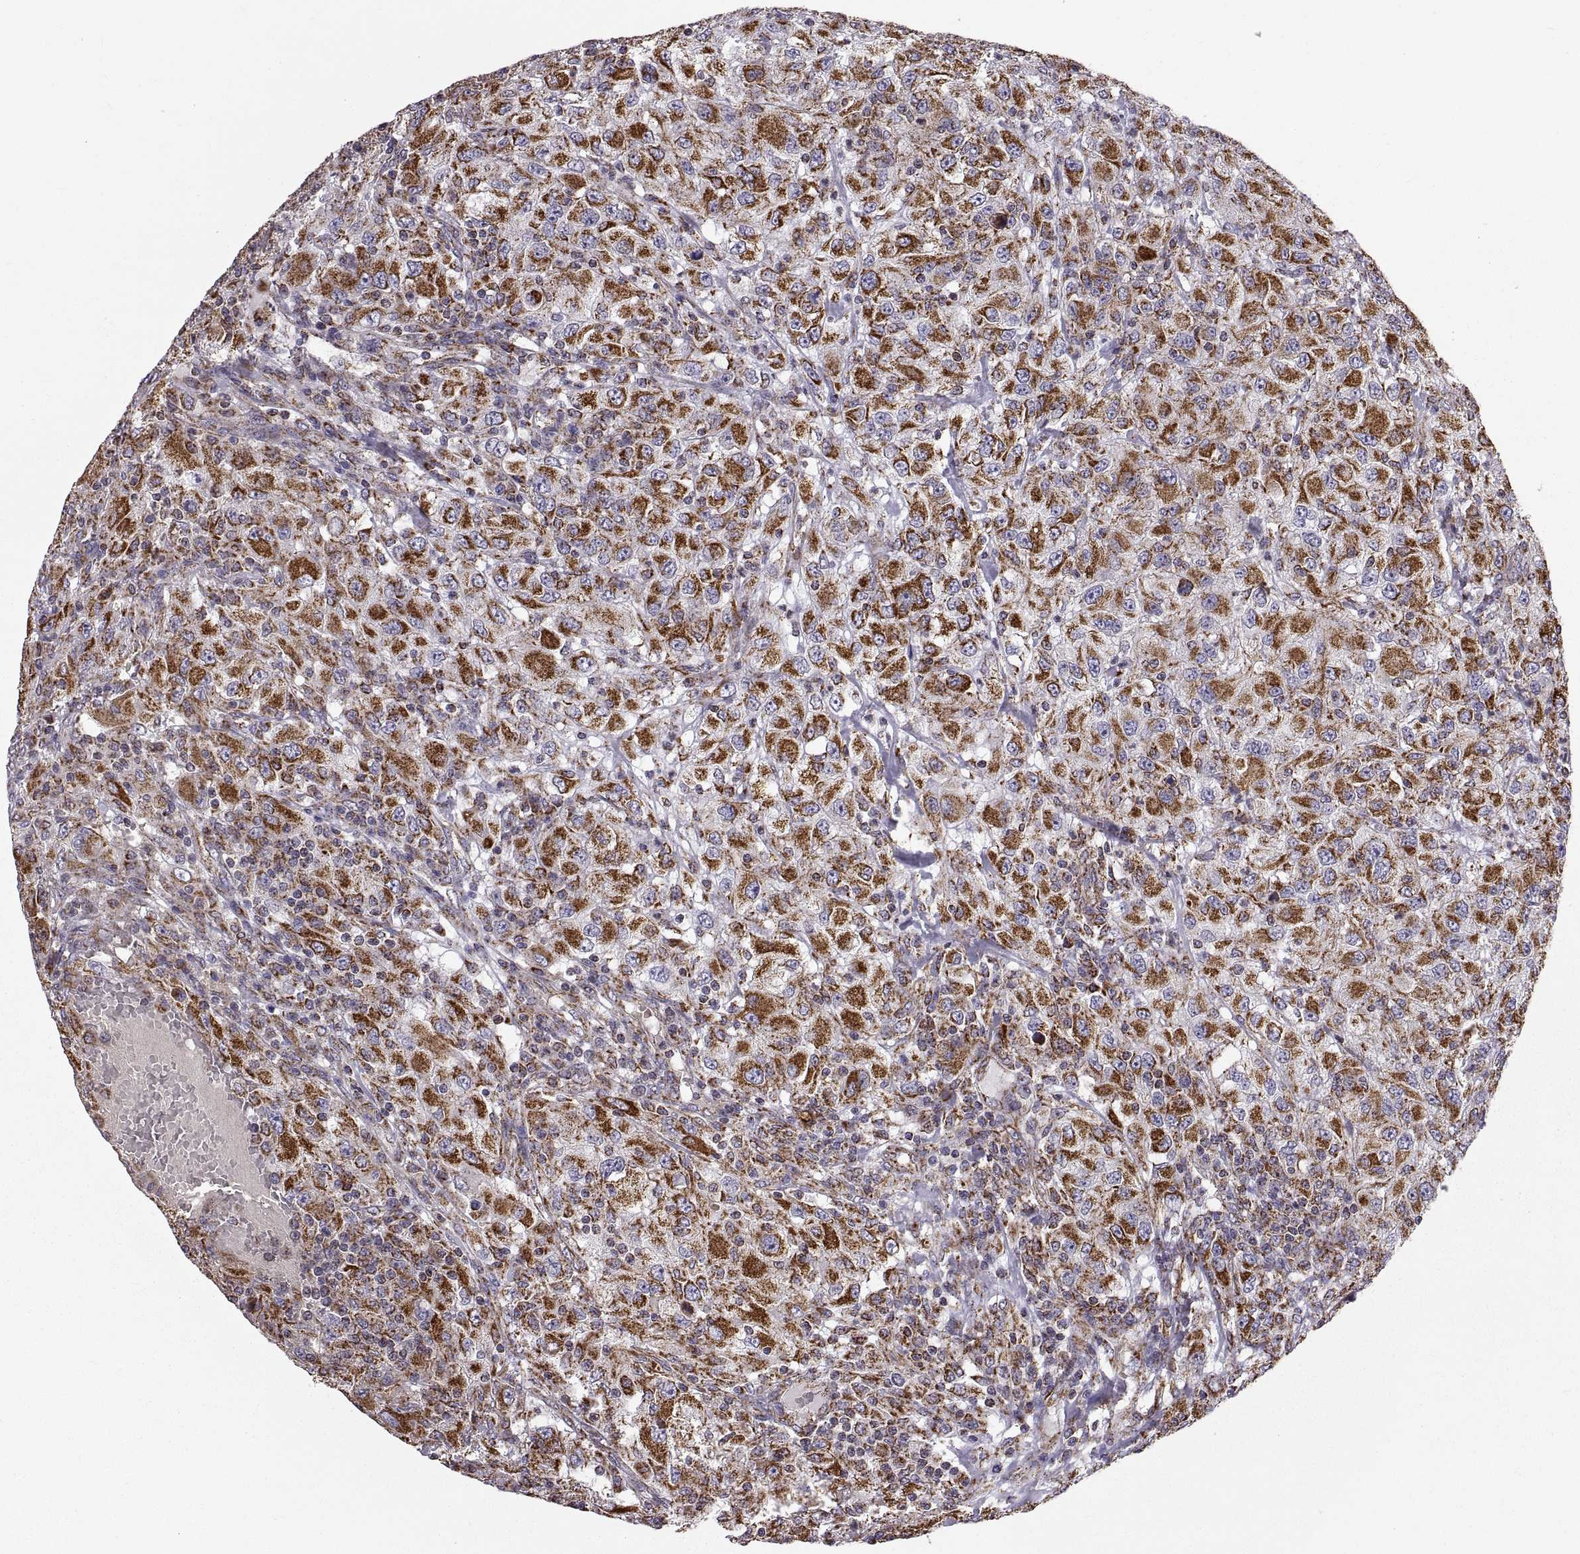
{"staining": {"intensity": "strong", "quantity": ">75%", "location": "cytoplasmic/membranous"}, "tissue": "renal cancer", "cell_type": "Tumor cells", "image_type": "cancer", "snomed": [{"axis": "morphology", "description": "Adenocarcinoma, NOS"}, {"axis": "topography", "description": "Kidney"}], "caption": "Renal cancer was stained to show a protein in brown. There is high levels of strong cytoplasmic/membranous expression in approximately >75% of tumor cells.", "gene": "ARSD", "patient": {"sex": "female", "age": 67}}